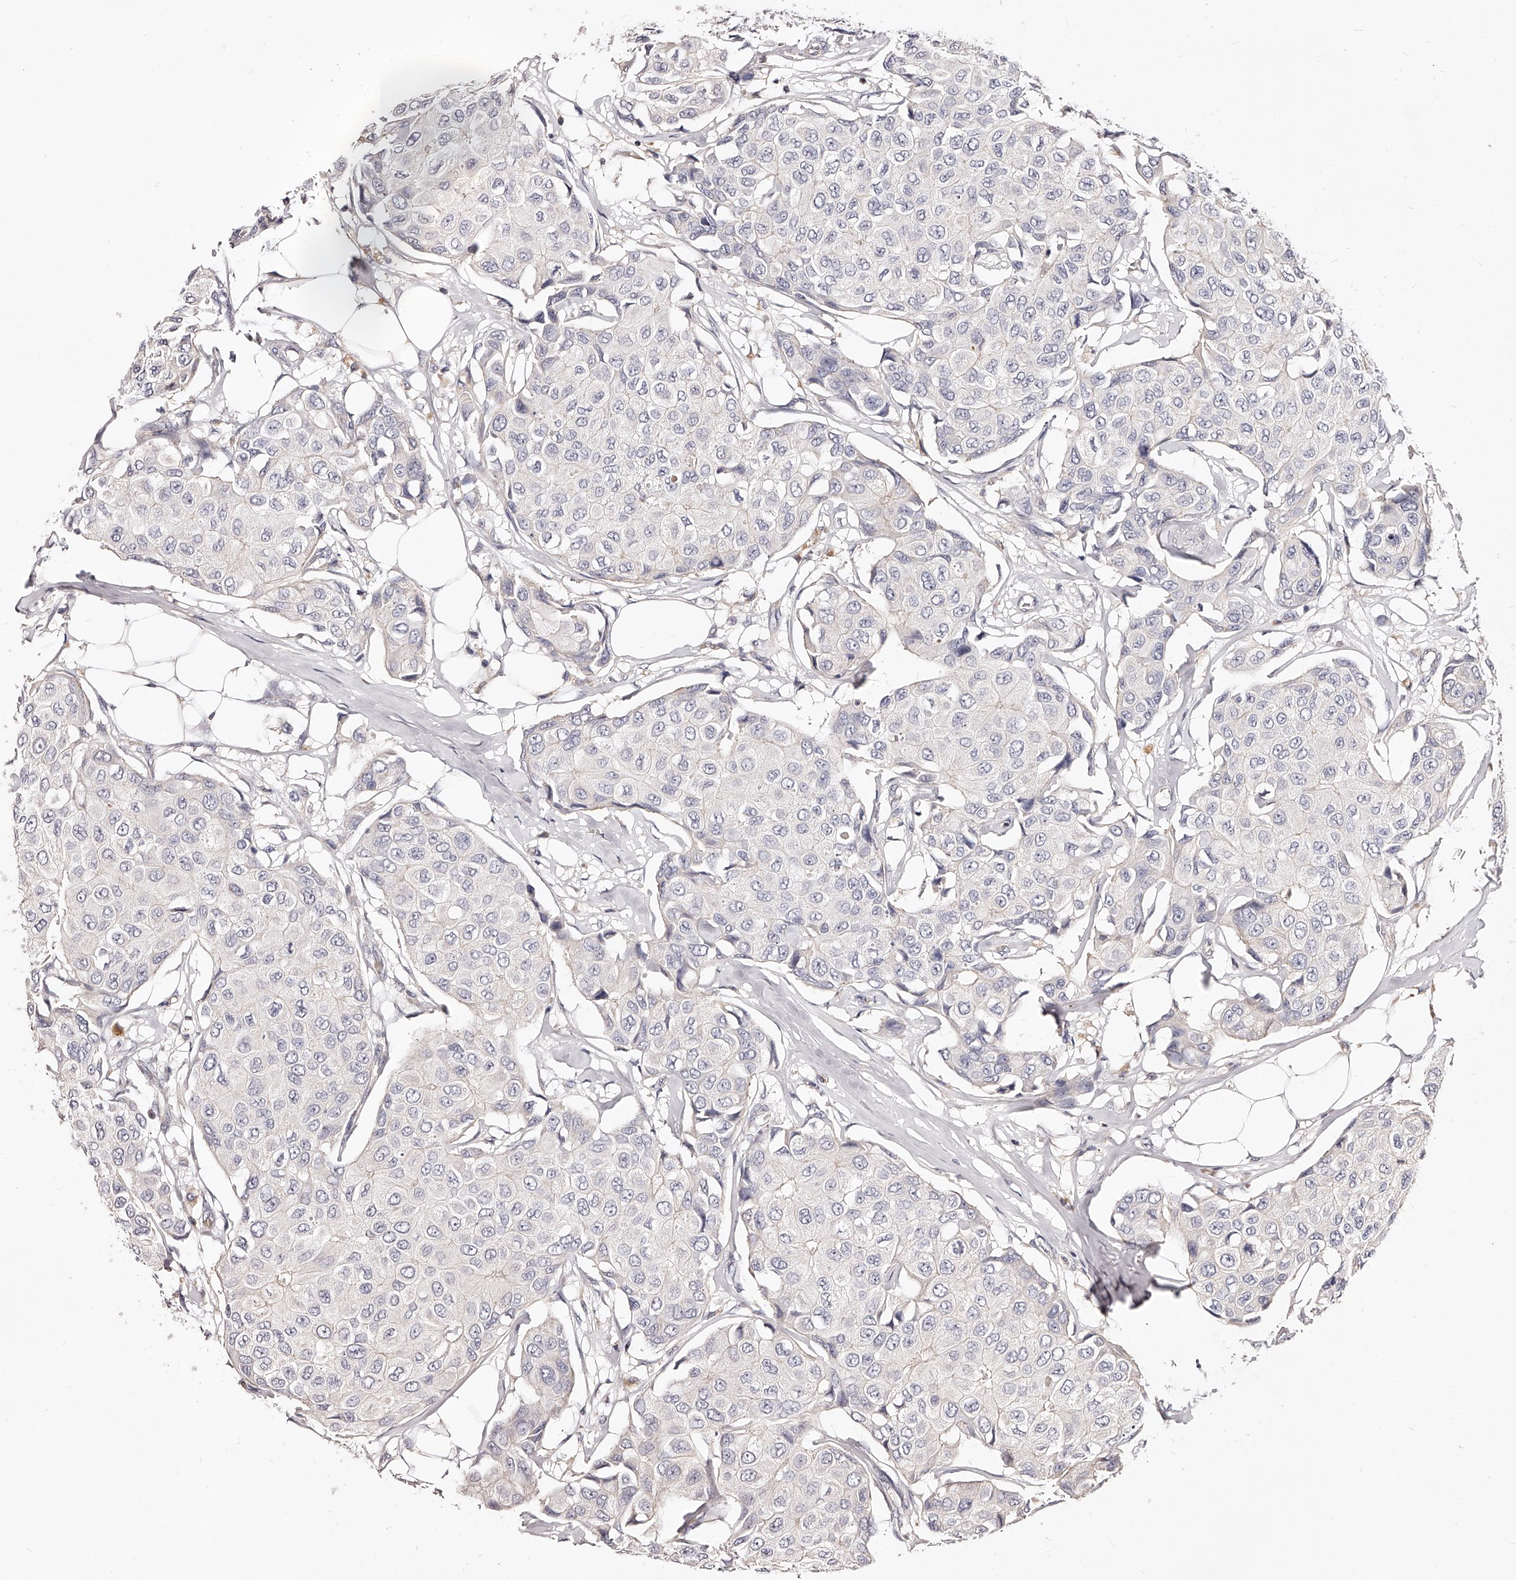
{"staining": {"intensity": "negative", "quantity": "none", "location": "none"}, "tissue": "breast cancer", "cell_type": "Tumor cells", "image_type": "cancer", "snomed": [{"axis": "morphology", "description": "Duct carcinoma"}, {"axis": "topography", "description": "Breast"}], "caption": "High power microscopy micrograph of an immunohistochemistry image of breast cancer, revealing no significant expression in tumor cells. (Stains: DAB immunohistochemistry (IHC) with hematoxylin counter stain, Microscopy: brightfield microscopy at high magnification).", "gene": "PHACTR1", "patient": {"sex": "female", "age": 80}}